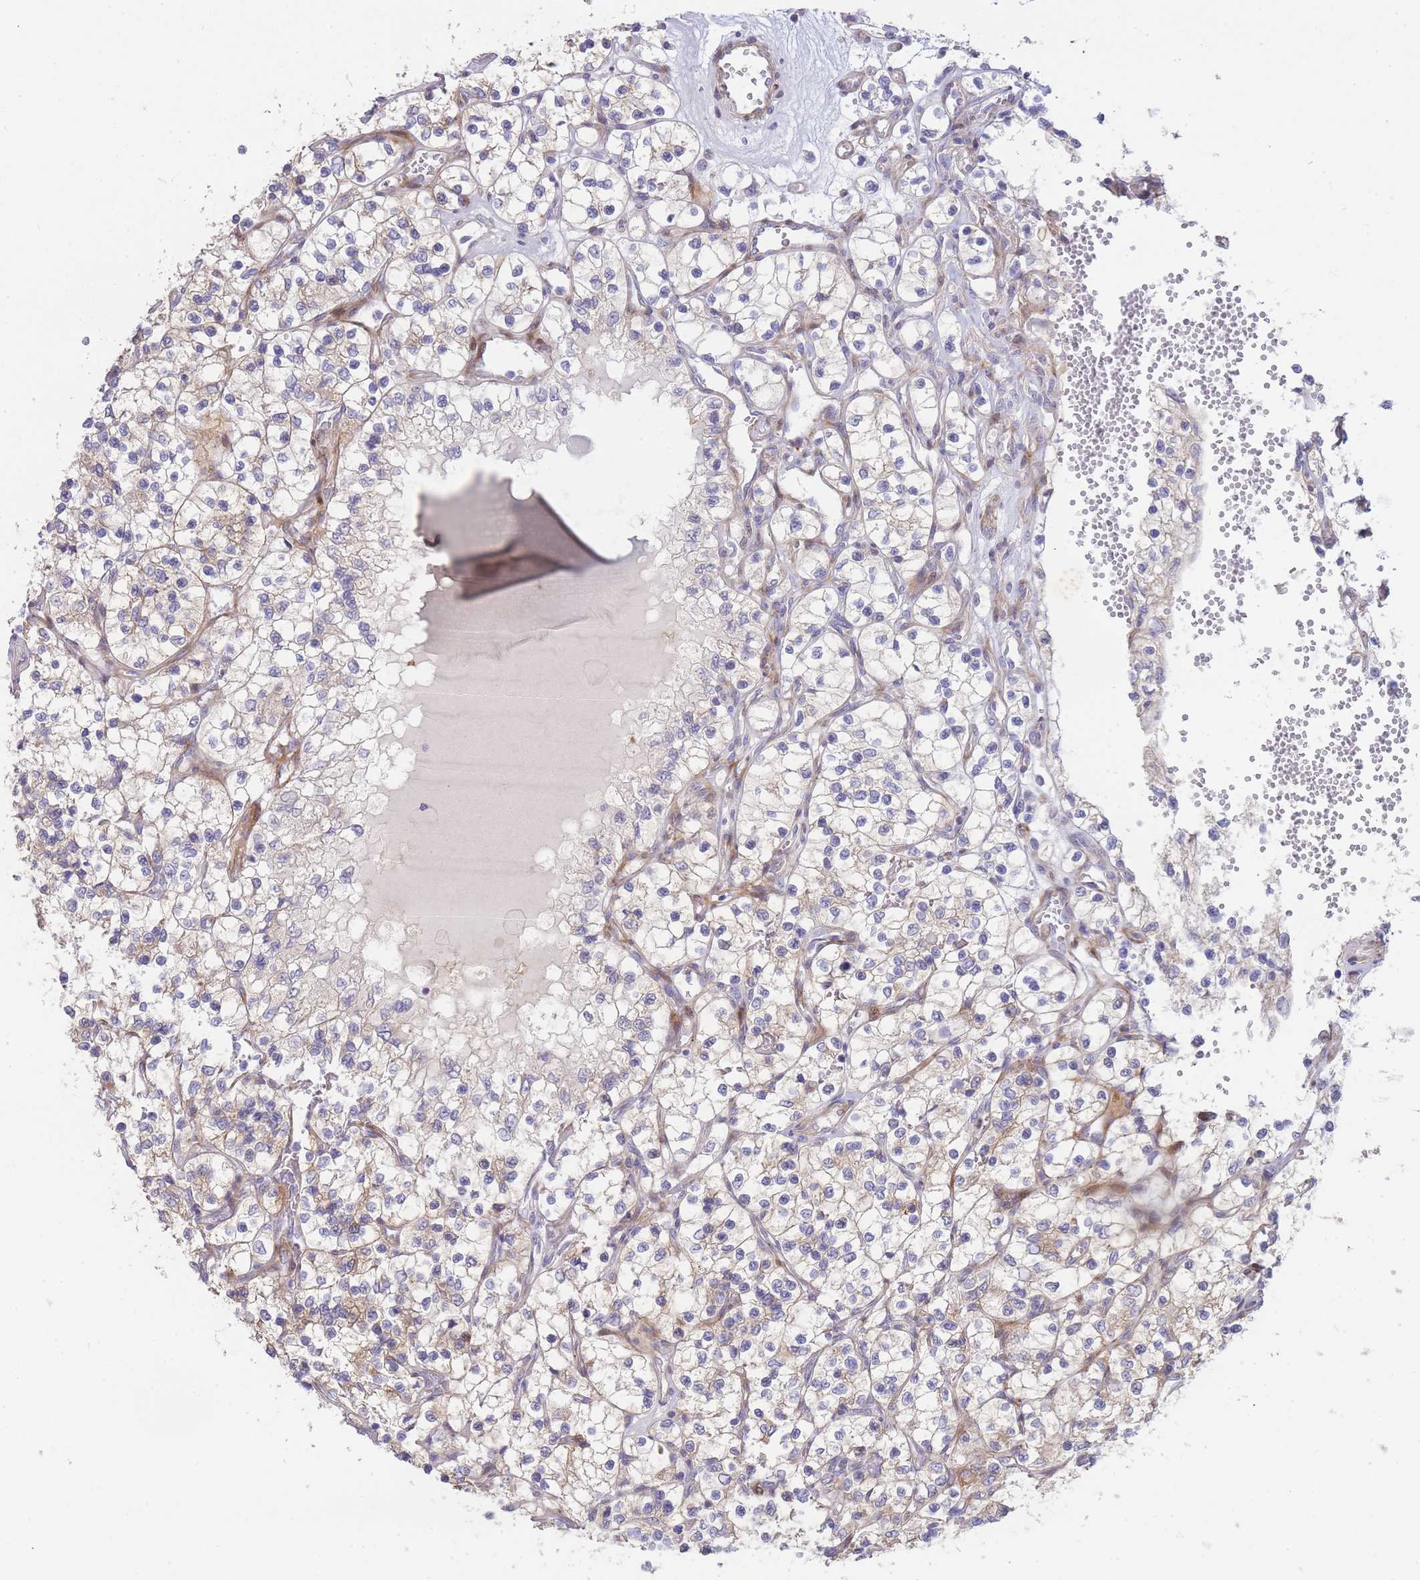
{"staining": {"intensity": "negative", "quantity": "none", "location": "none"}, "tissue": "renal cancer", "cell_type": "Tumor cells", "image_type": "cancer", "snomed": [{"axis": "morphology", "description": "Adenocarcinoma, NOS"}, {"axis": "topography", "description": "Kidney"}], "caption": "There is no significant positivity in tumor cells of renal cancer. (Immunohistochemistry (ihc), brightfield microscopy, high magnification).", "gene": "ATP5MC2", "patient": {"sex": "female", "age": 69}}